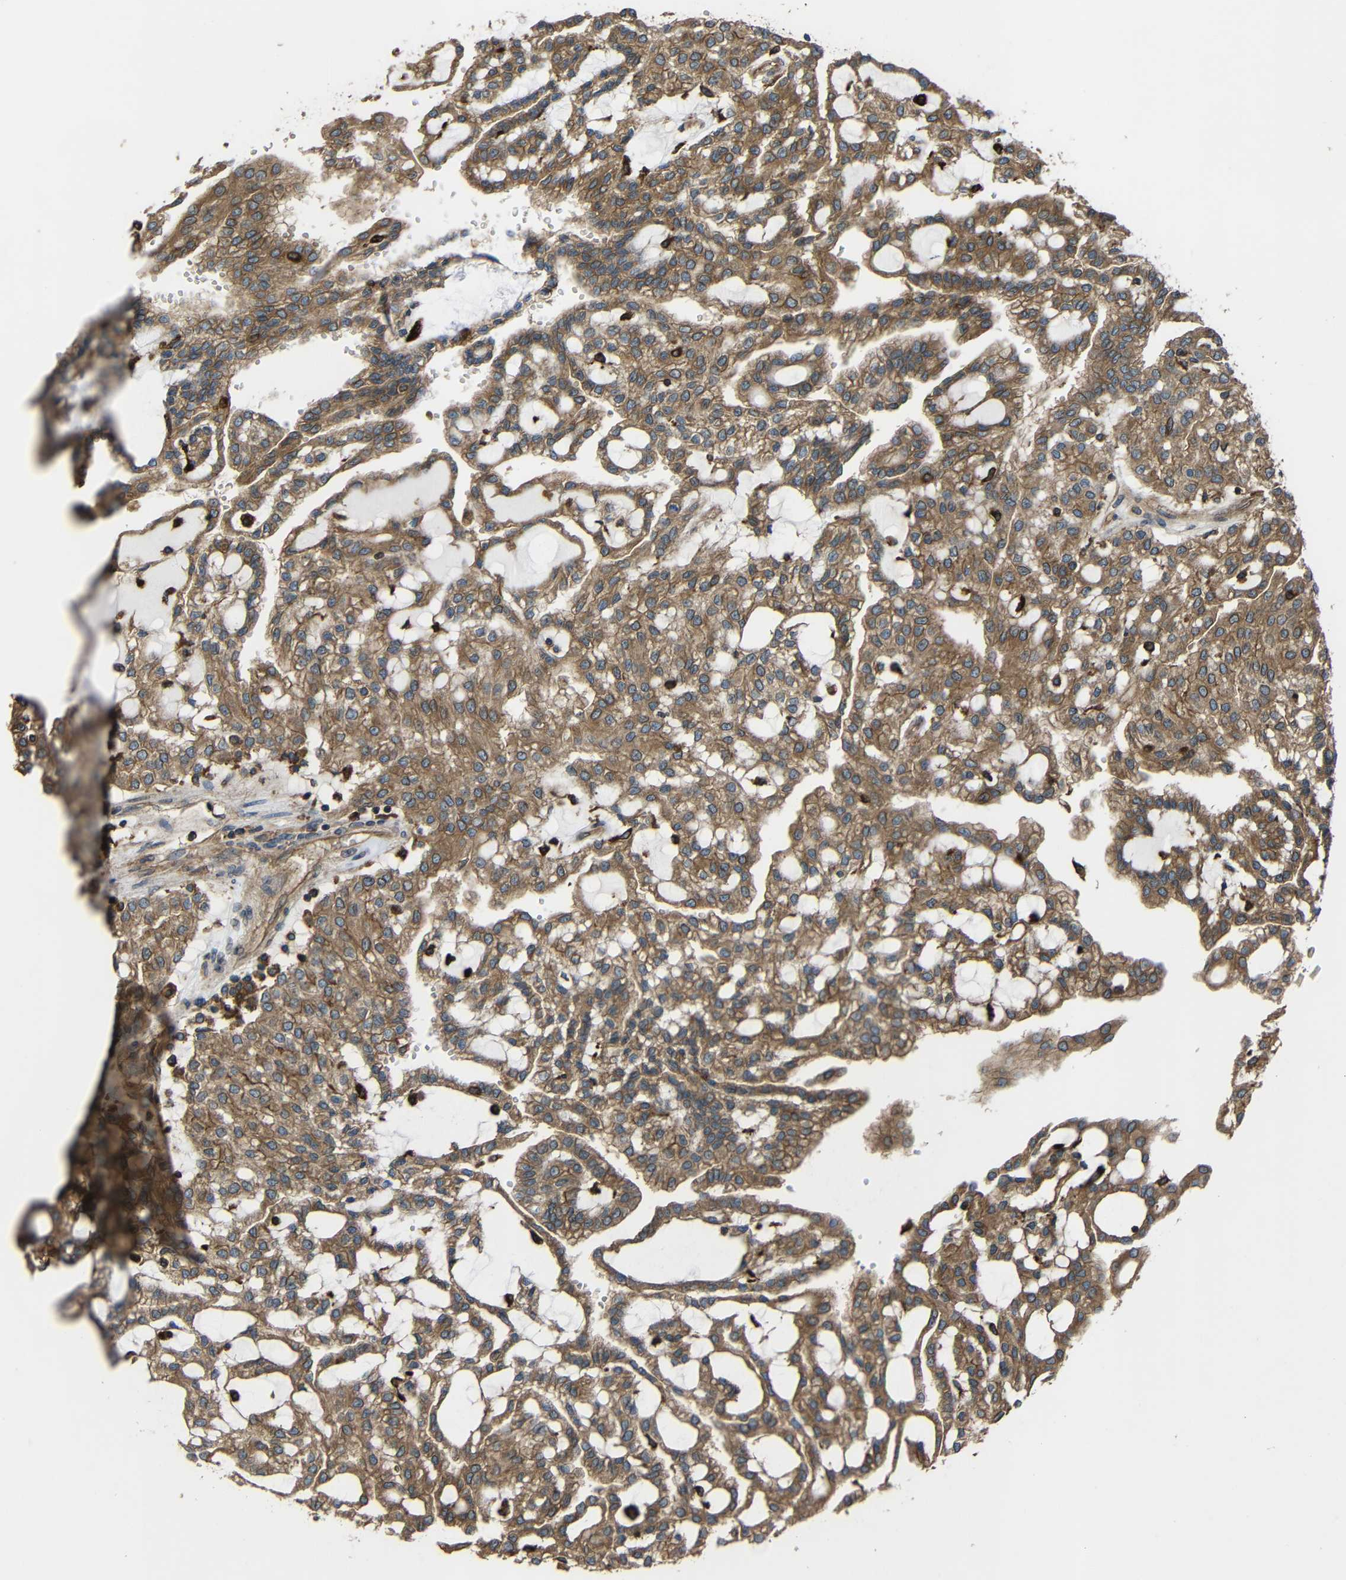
{"staining": {"intensity": "moderate", "quantity": ">75%", "location": "cytoplasmic/membranous"}, "tissue": "renal cancer", "cell_type": "Tumor cells", "image_type": "cancer", "snomed": [{"axis": "morphology", "description": "Adenocarcinoma, NOS"}, {"axis": "topography", "description": "Kidney"}], "caption": "Immunohistochemical staining of human renal adenocarcinoma reveals moderate cytoplasmic/membranous protein expression in about >75% of tumor cells. (brown staining indicates protein expression, while blue staining denotes nuclei).", "gene": "TREM2", "patient": {"sex": "male", "age": 63}}